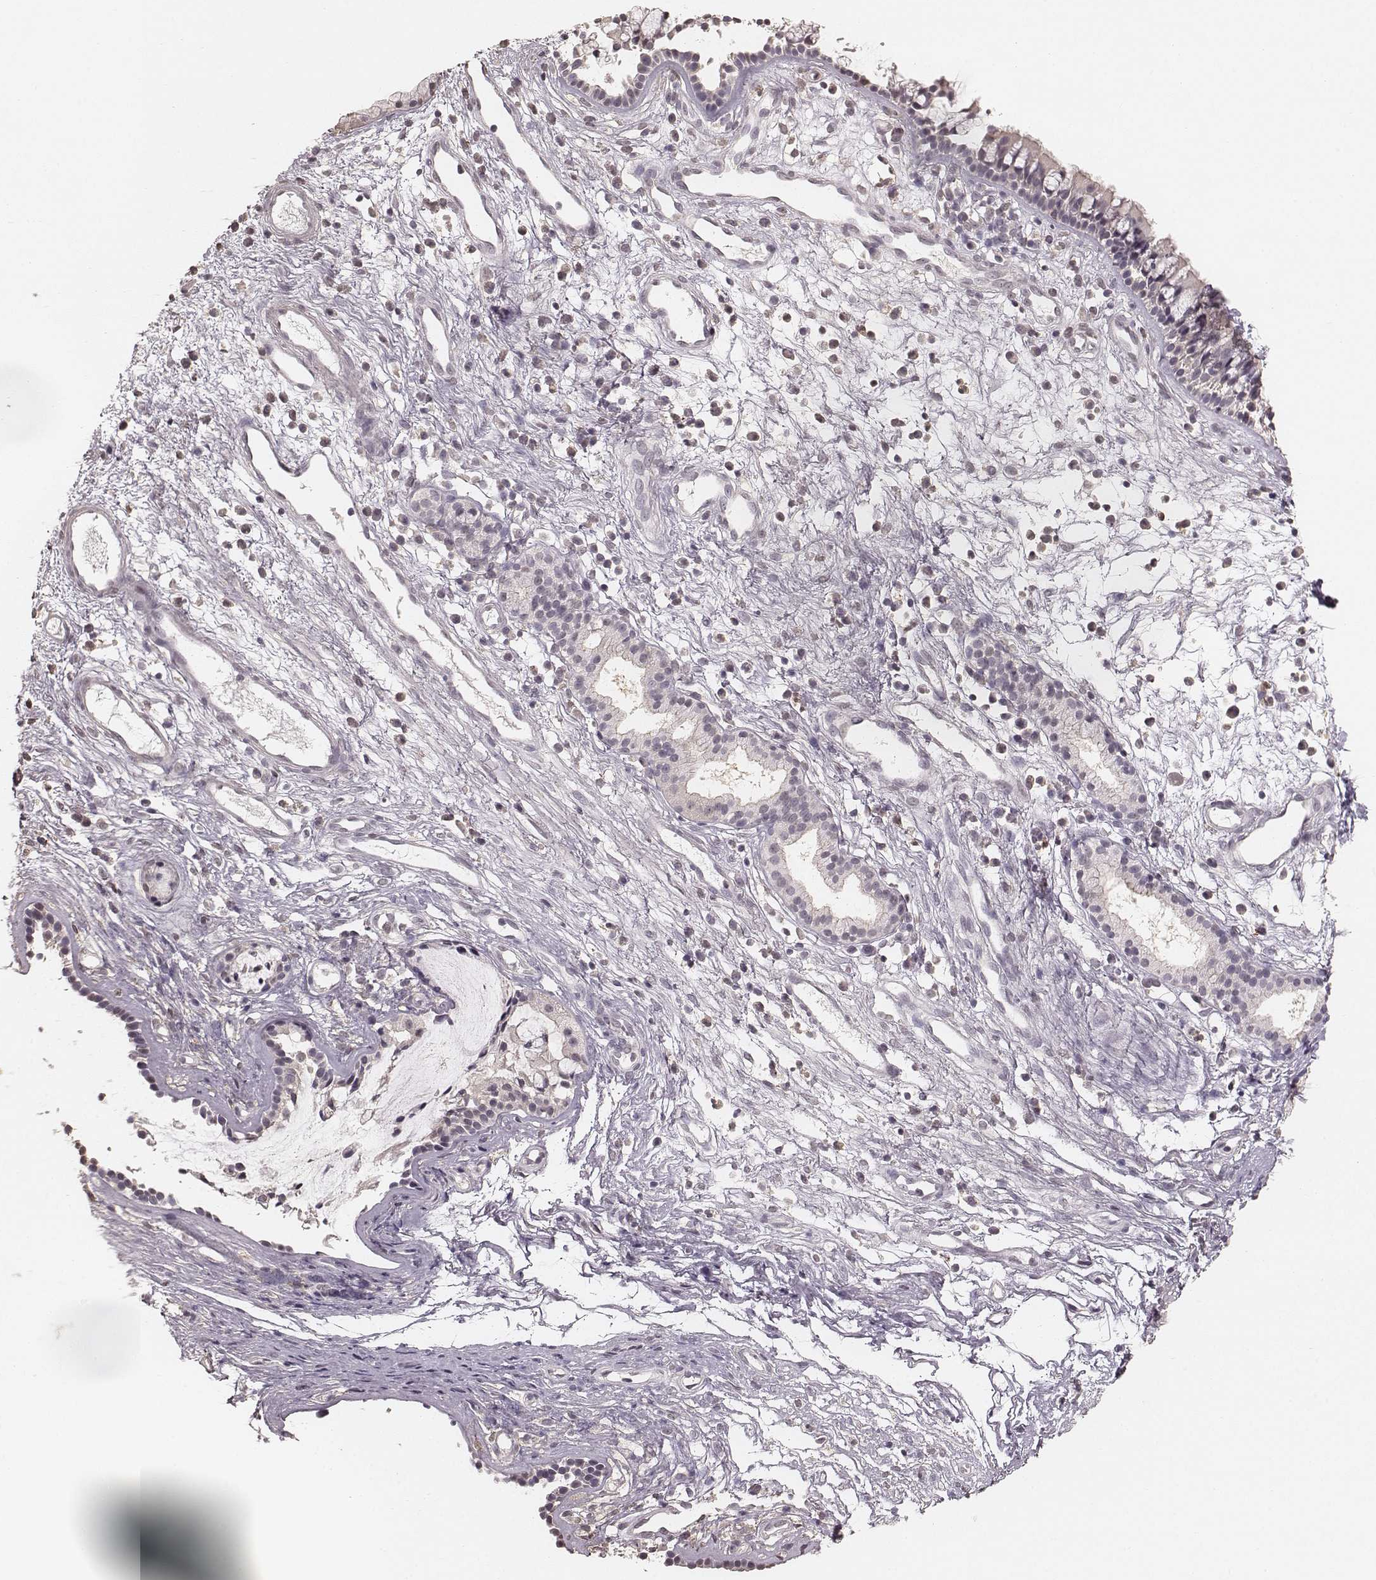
{"staining": {"intensity": "negative", "quantity": "none", "location": "none"}, "tissue": "nasopharynx", "cell_type": "Respiratory epithelial cells", "image_type": "normal", "snomed": [{"axis": "morphology", "description": "Normal tissue, NOS"}, {"axis": "topography", "description": "Nasopharynx"}], "caption": "Immunohistochemistry of normal nasopharynx reveals no positivity in respiratory epithelial cells.", "gene": "LY6K", "patient": {"sex": "male", "age": 77}}